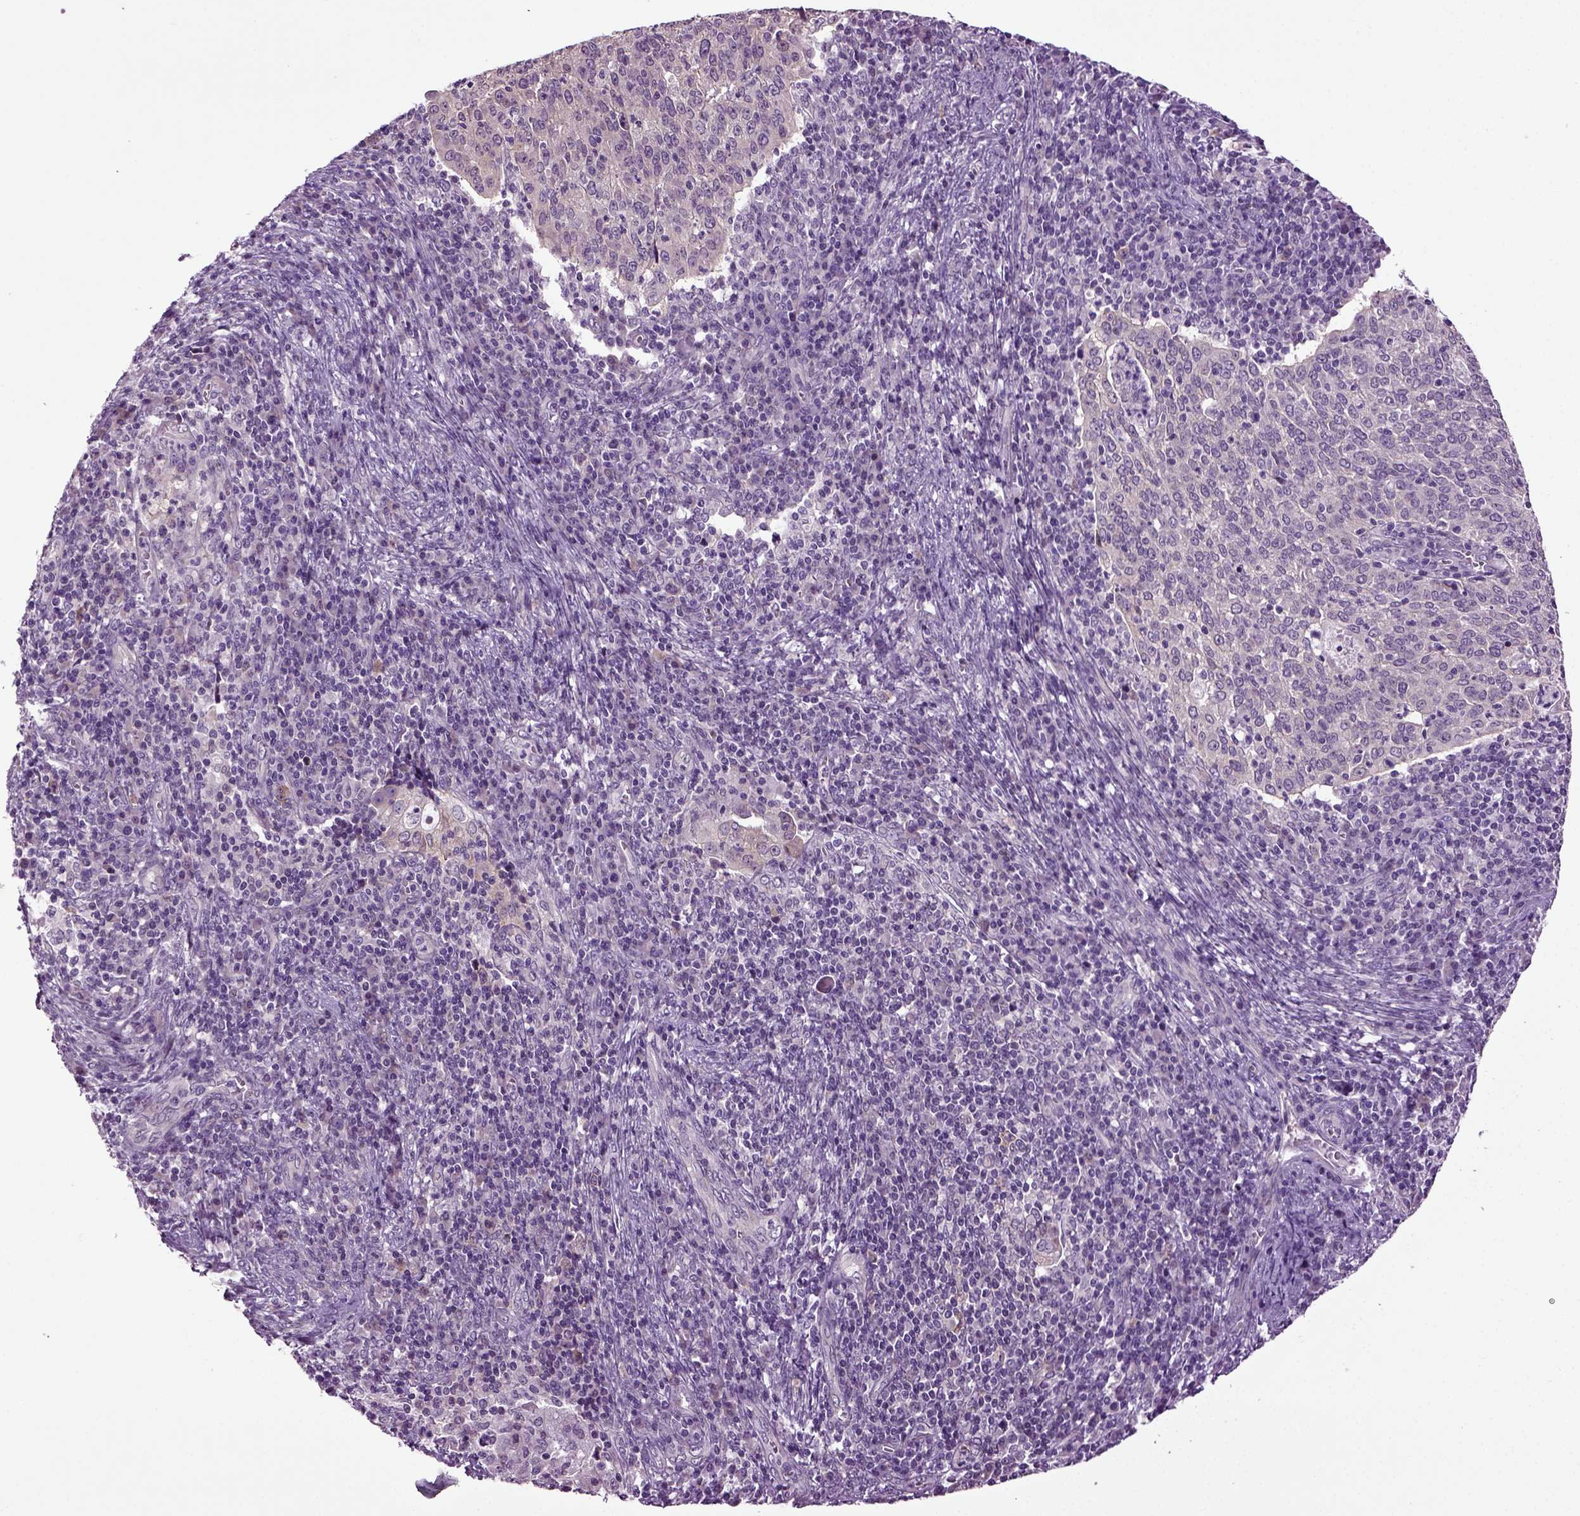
{"staining": {"intensity": "negative", "quantity": "none", "location": "none"}, "tissue": "cervical cancer", "cell_type": "Tumor cells", "image_type": "cancer", "snomed": [{"axis": "morphology", "description": "Squamous cell carcinoma, NOS"}, {"axis": "topography", "description": "Cervix"}], "caption": "Immunohistochemical staining of human cervical squamous cell carcinoma shows no significant expression in tumor cells.", "gene": "PLCH2", "patient": {"sex": "female", "age": 39}}